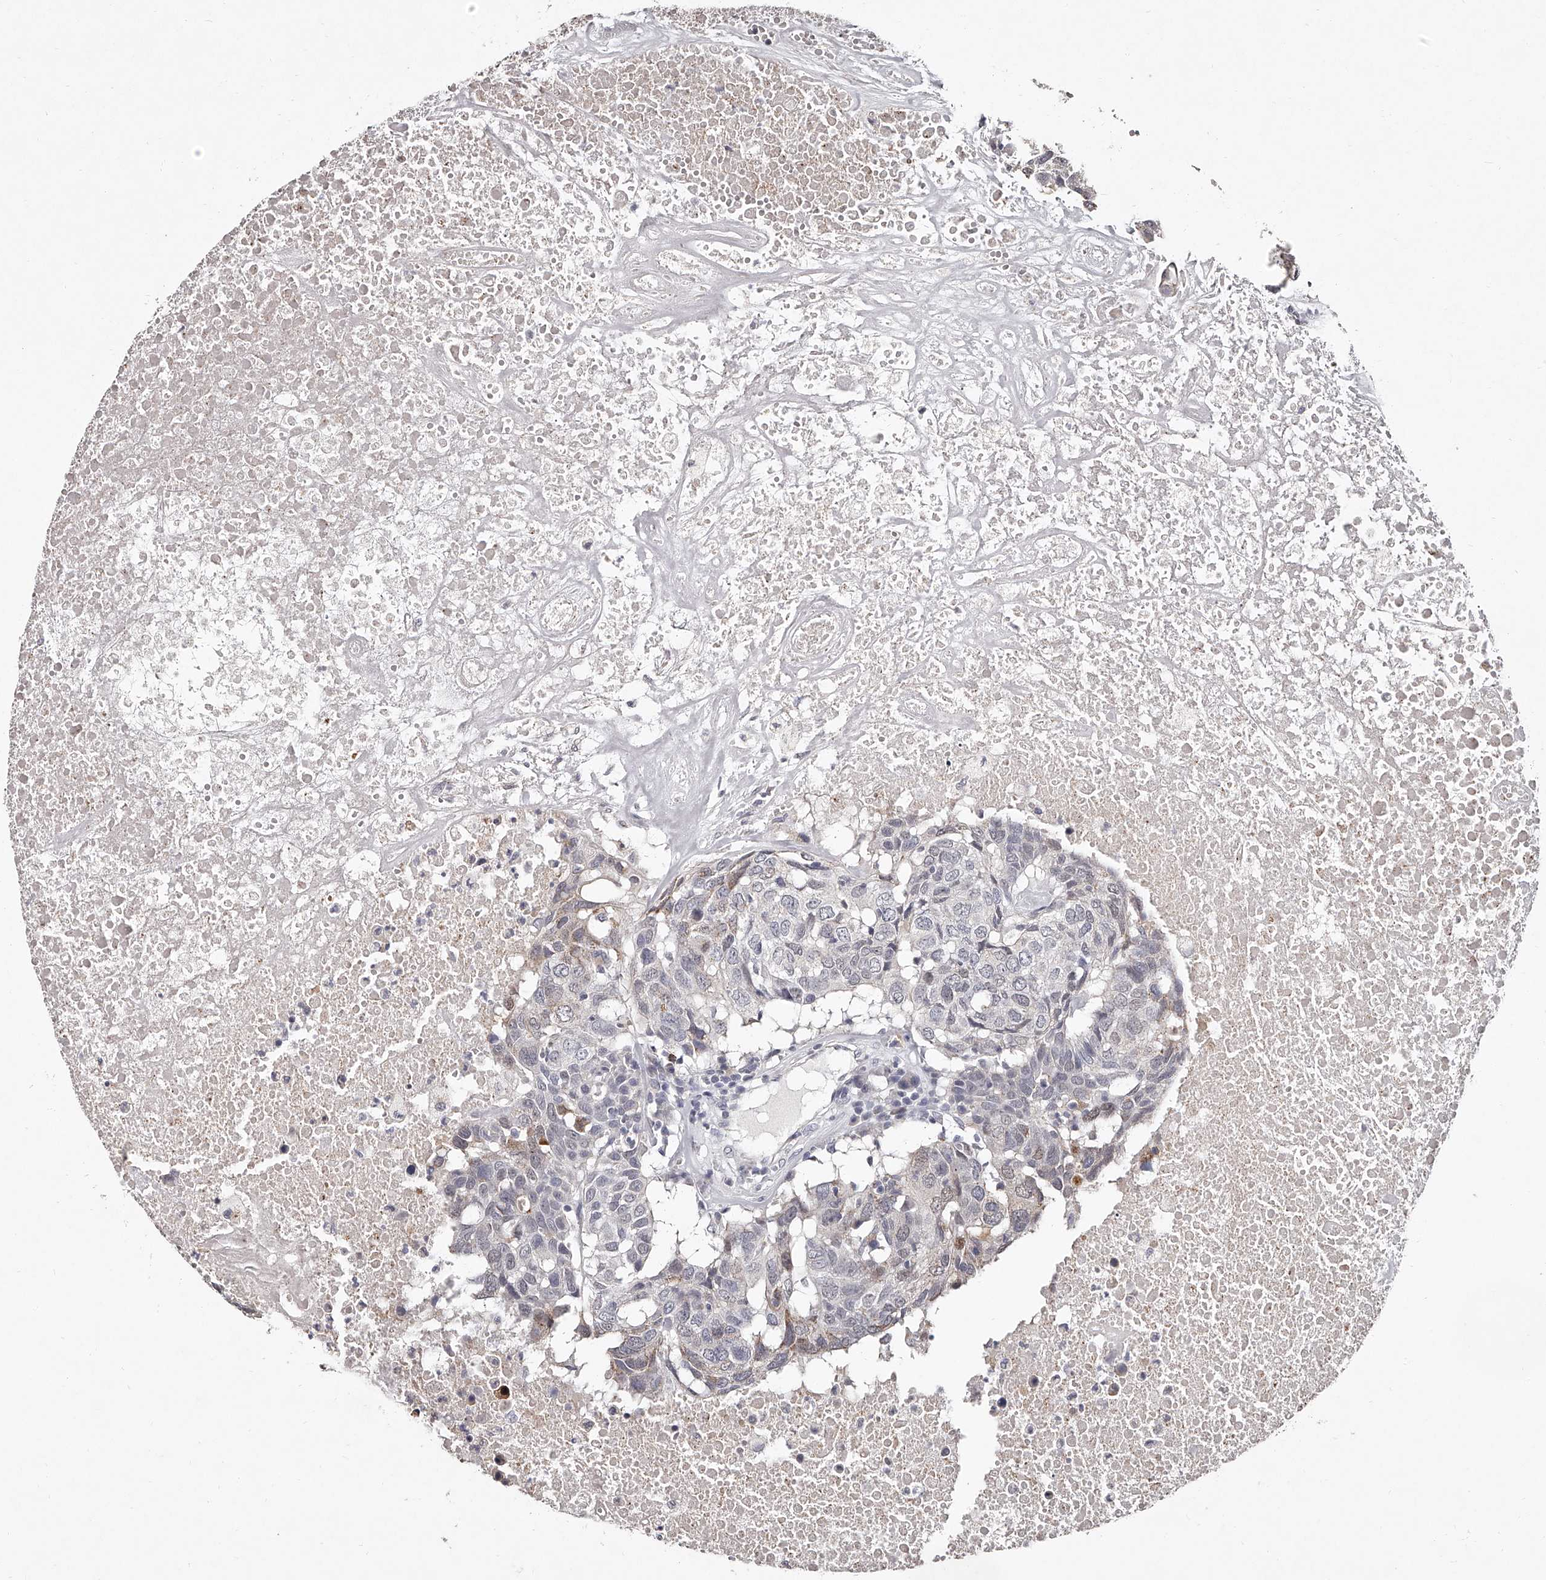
{"staining": {"intensity": "weak", "quantity": "<25%", "location": "cytoplasmic/membranous"}, "tissue": "head and neck cancer", "cell_type": "Tumor cells", "image_type": "cancer", "snomed": [{"axis": "morphology", "description": "Squamous cell carcinoma, NOS"}, {"axis": "topography", "description": "Head-Neck"}], "caption": "DAB immunohistochemical staining of human head and neck cancer (squamous cell carcinoma) displays no significant staining in tumor cells.", "gene": "NT5DC1", "patient": {"sex": "male", "age": 66}}